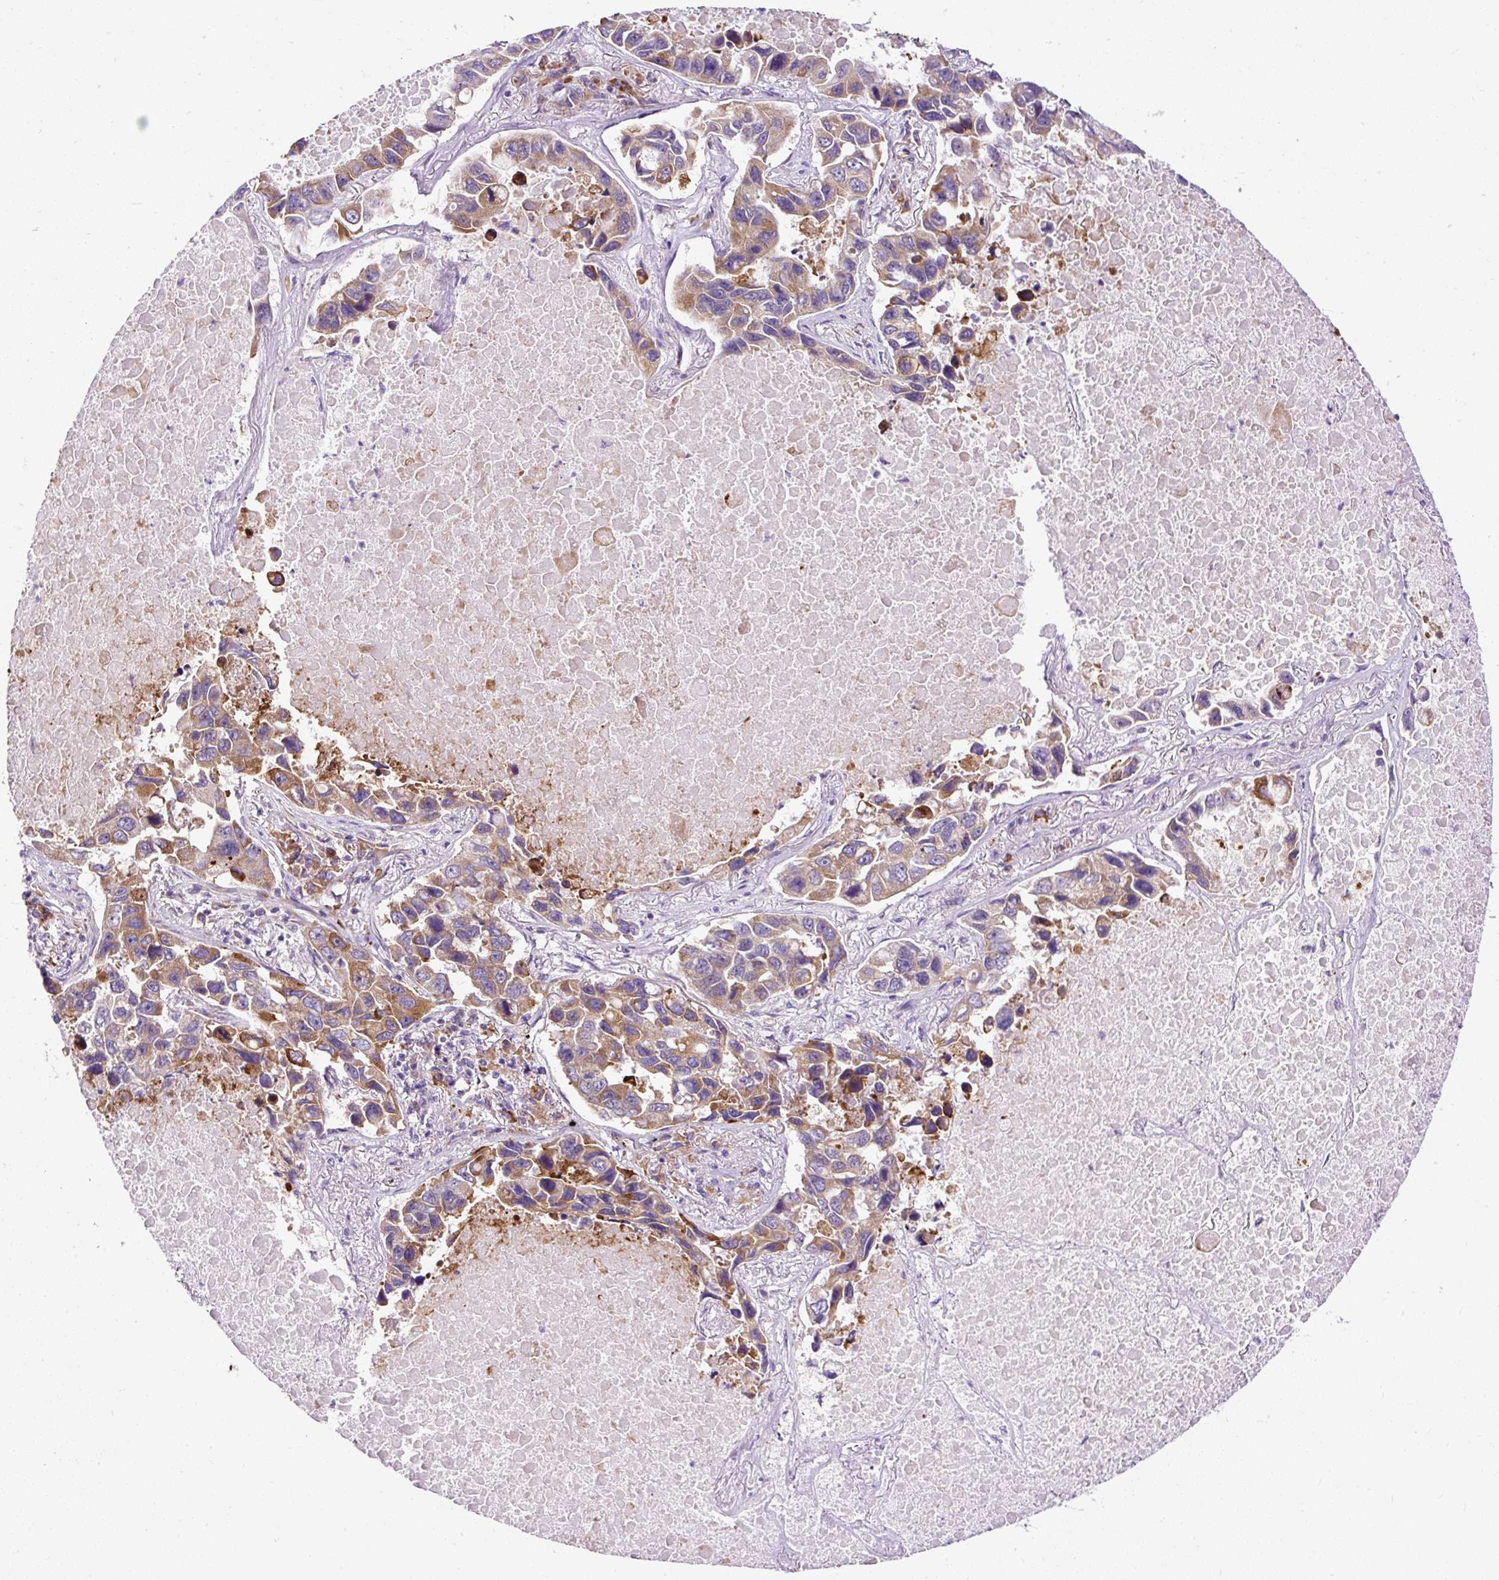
{"staining": {"intensity": "moderate", "quantity": "25%-75%", "location": "cytoplasmic/membranous"}, "tissue": "lung cancer", "cell_type": "Tumor cells", "image_type": "cancer", "snomed": [{"axis": "morphology", "description": "Adenocarcinoma, NOS"}, {"axis": "topography", "description": "Lung"}], "caption": "This is a photomicrograph of immunohistochemistry (IHC) staining of lung cancer (adenocarcinoma), which shows moderate positivity in the cytoplasmic/membranous of tumor cells.", "gene": "FMC1", "patient": {"sex": "male", "age": 64}}